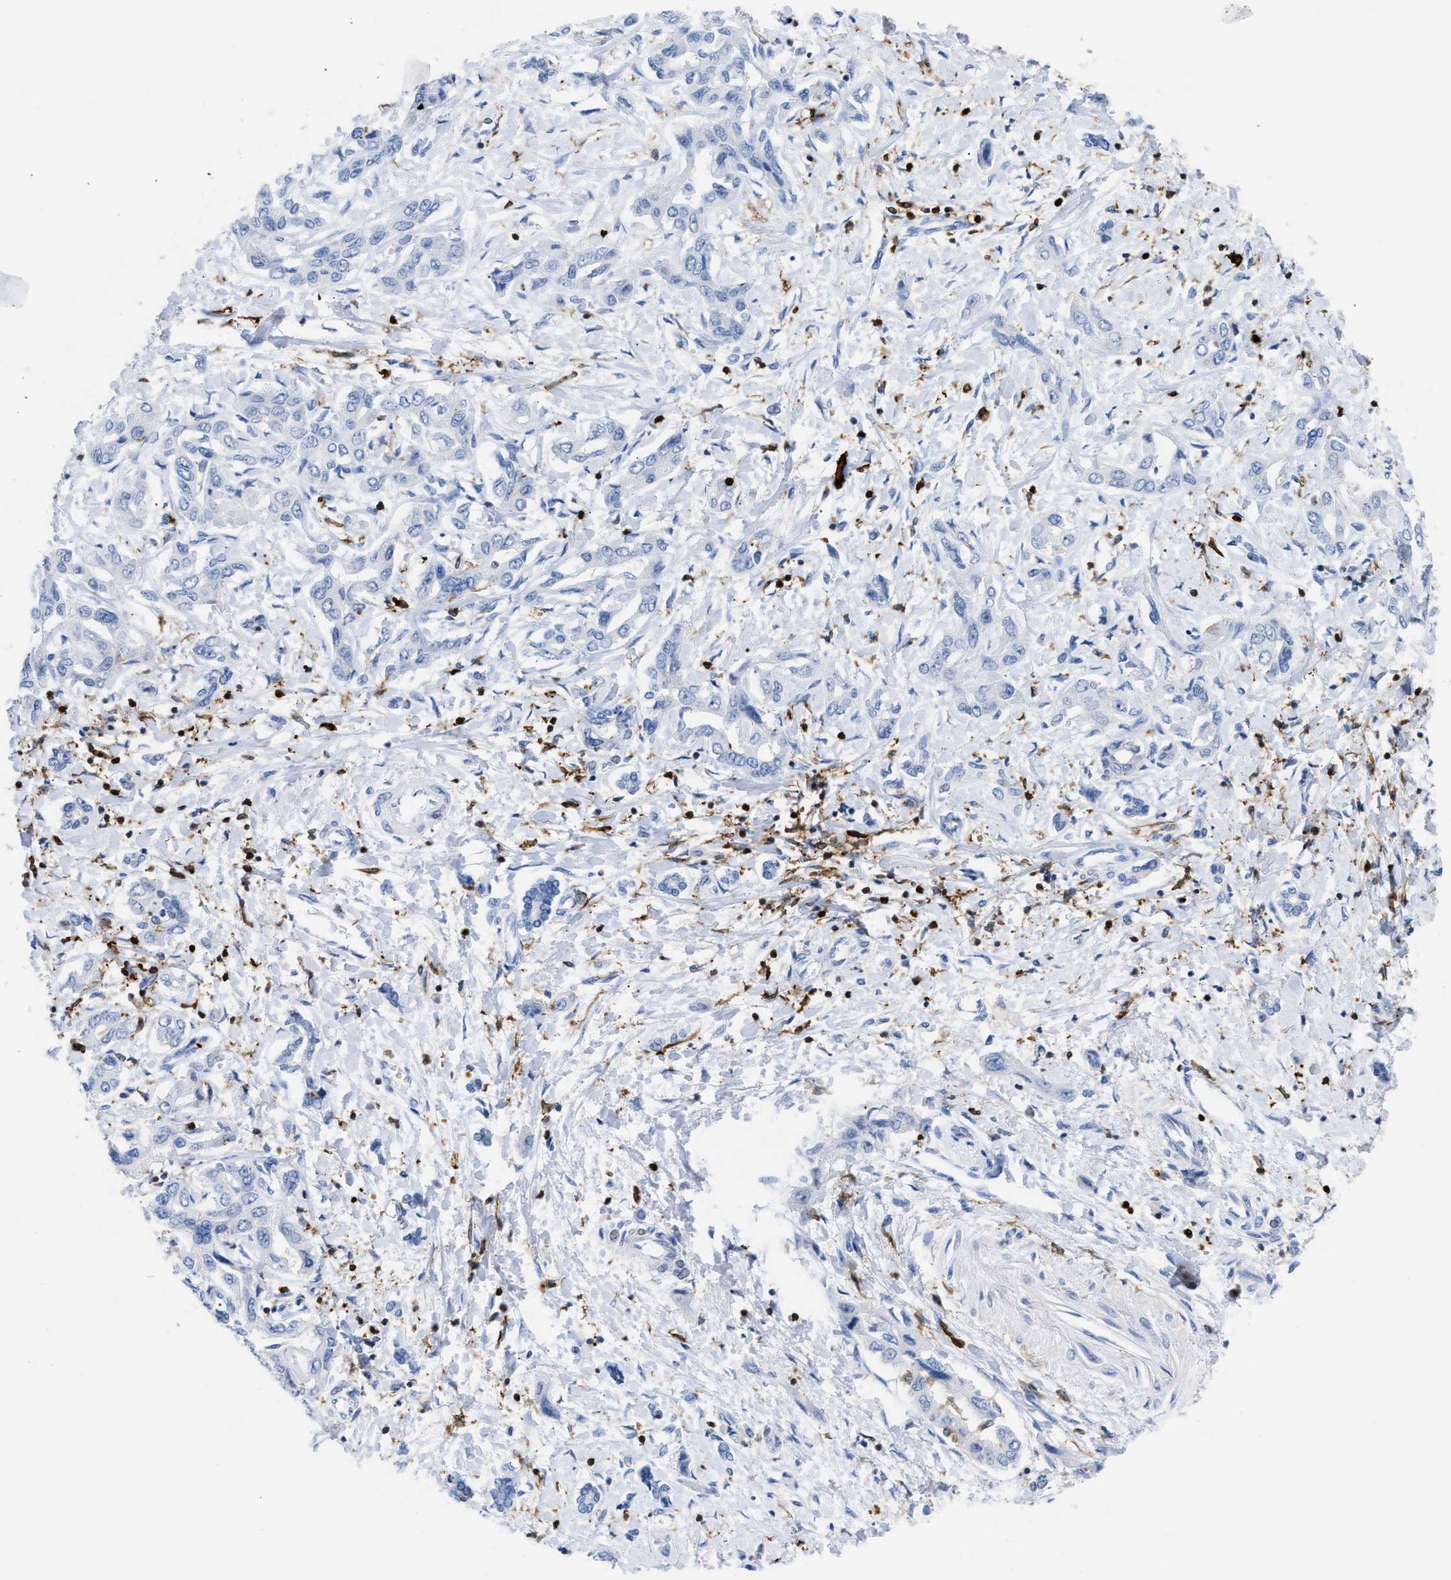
{"staining": {"intensity": "negative", "quantity": "none", "location": "none"}, "tissue": "liver cancer", "cell_type": "Tumor cells", "image_type": "cancer", "snomed": [{"axis": "morphology", "description": "Cholangiocarcinoma"}, {"axis": "topography", "description": "Liver"}], "caption": "High magnification brightfield microscopy of liver cancer stained with DAB (brown) and counterstained with hematoxylin (blue): tumor cells show no significant expression.", "gene": "LCP1", "patient": {"sex": "male", "age": 59}}